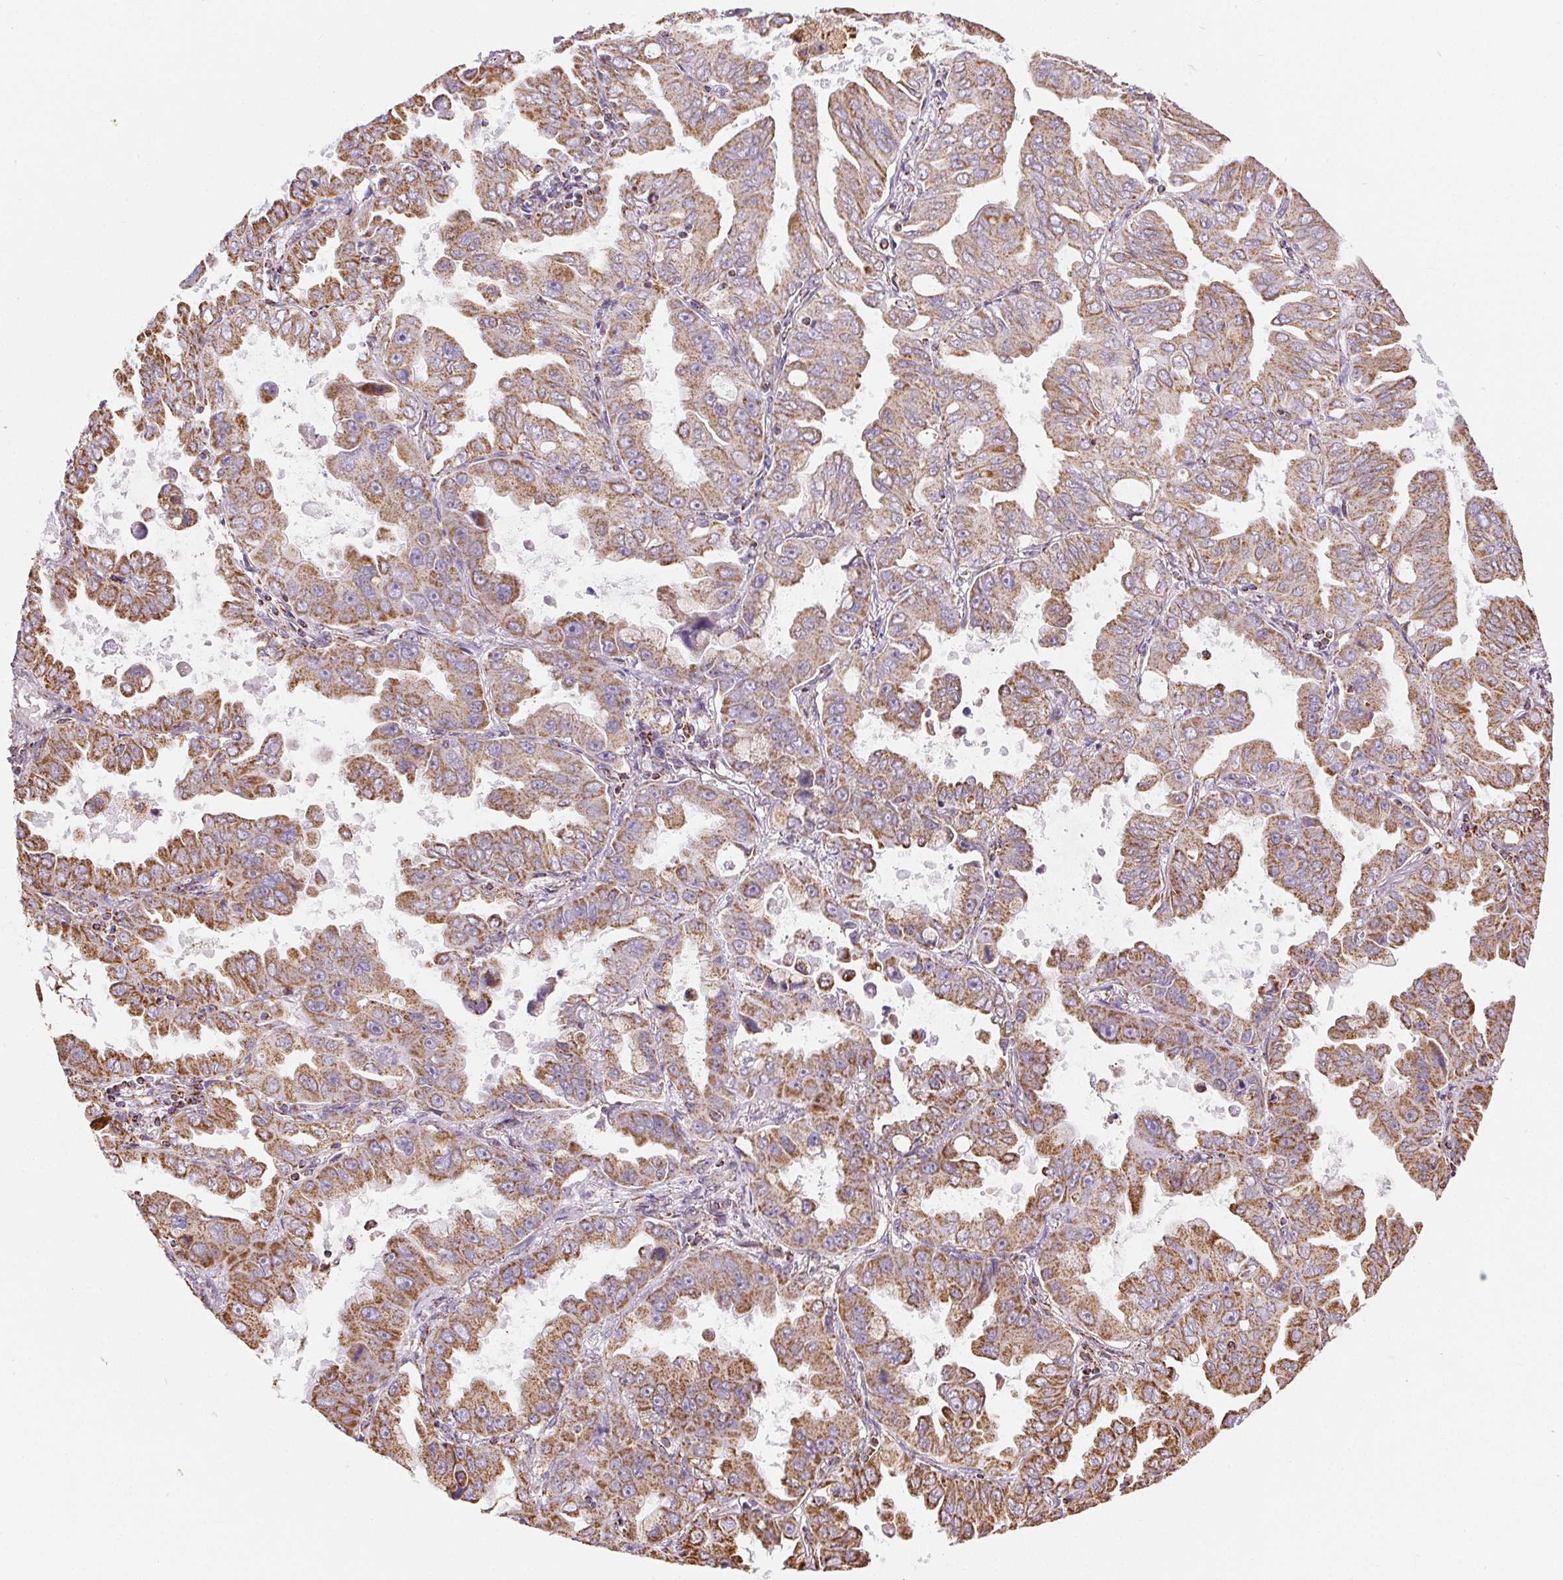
{"staining": {"intensity": "moderate", "quantity": ">75%", "location": "cytoplasmic/membranous"}, "tissue": "lung cancer", "cell_type": "Tumor cells", "image_type": "cancer", "snomed": [{"axis": "morphology", "description": "Adenocarcinoma, NOS"}, {"axis": "topography", "description": "Lung"}], "caption": "A brown stain shows moderate cytoplasmic/membranous positivity of a protein in adenocarcinoma (lung) tumor cells.", "gene": "MAPK11", "patient": {"sex": "male", "age": 64}}